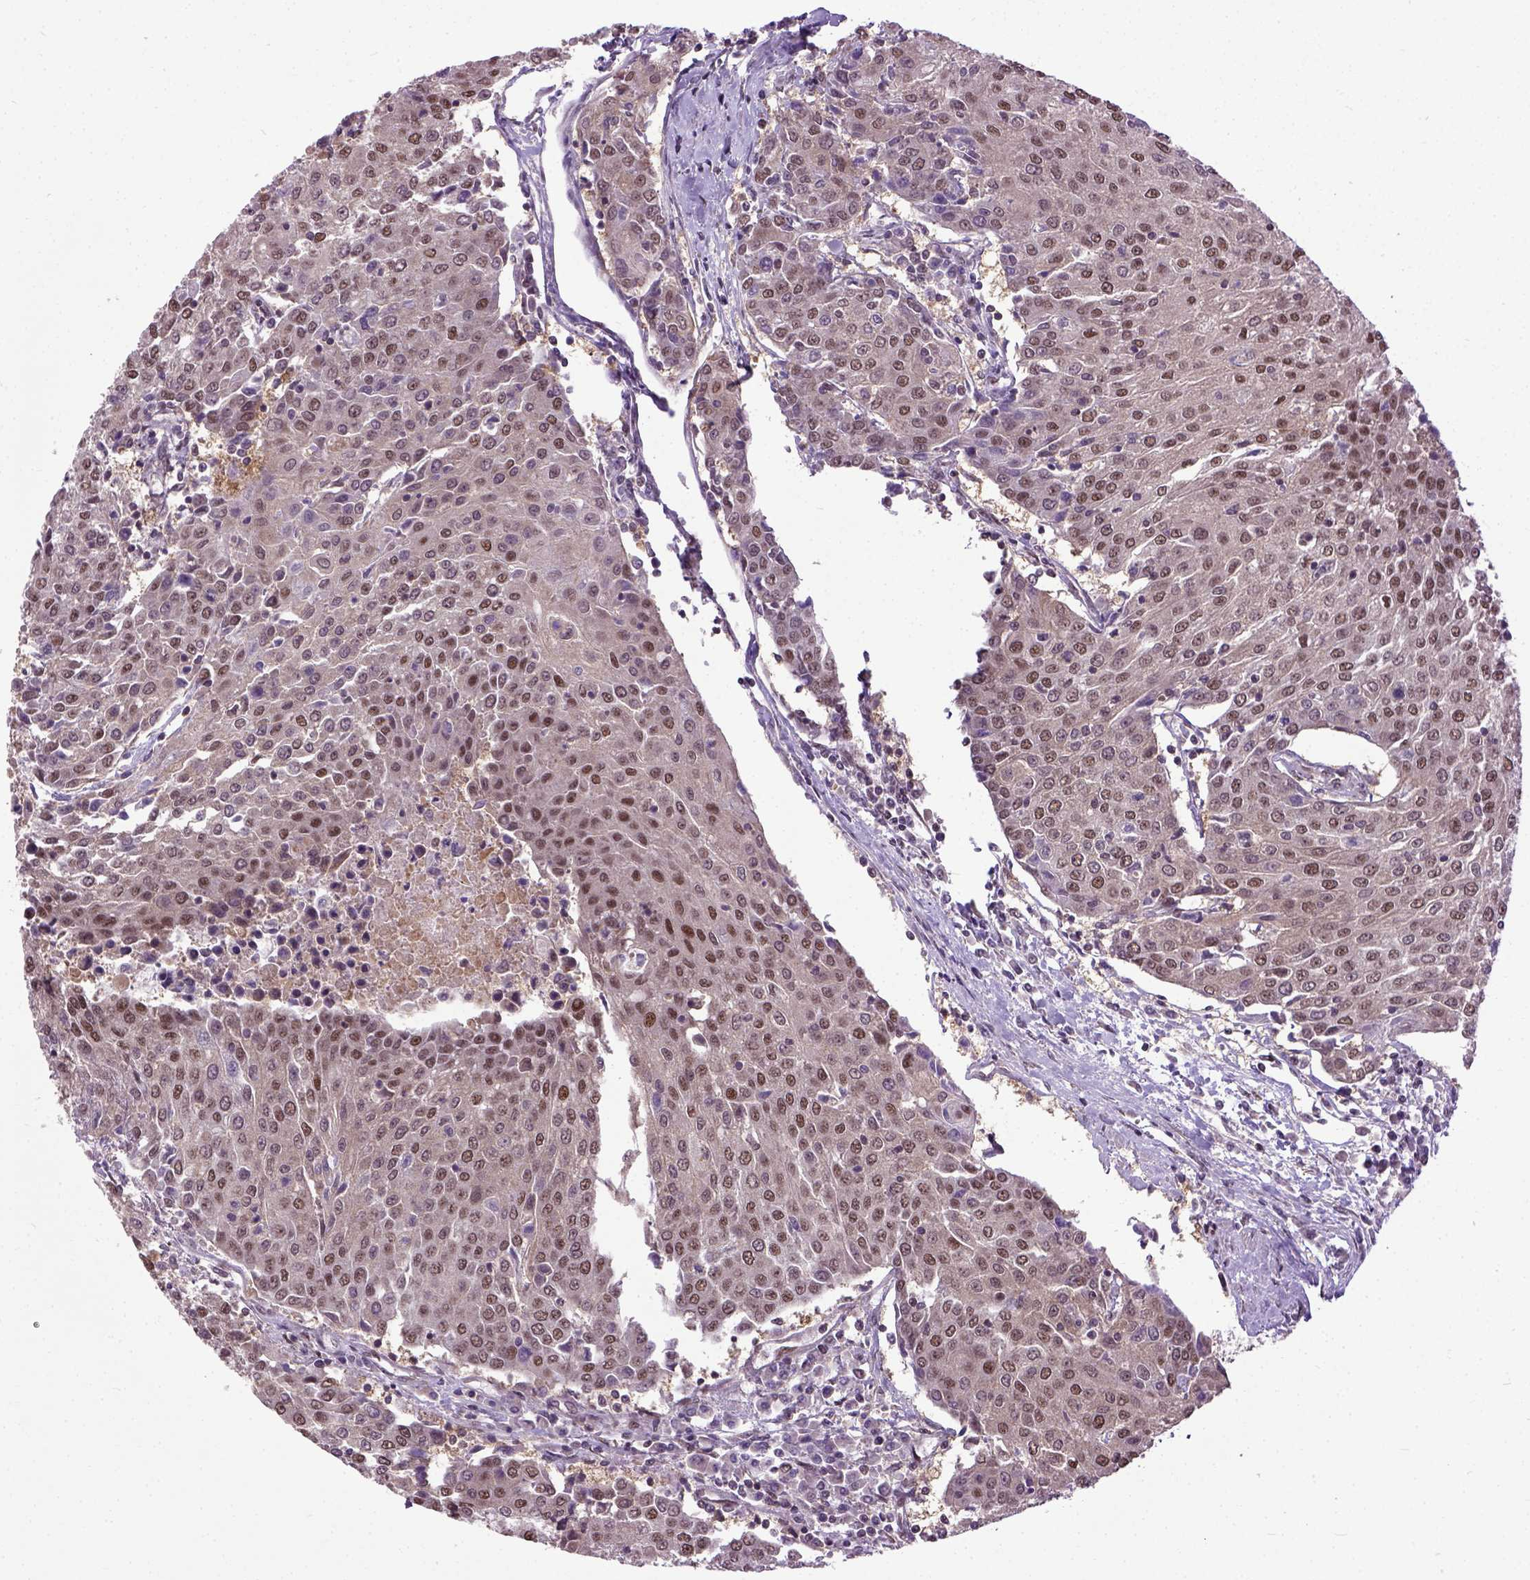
{"staining": {"intensity": "moderate", "quantity": ">75%", "location": "nuclear"}, "tissue": "urothelial cancer", "cell_type": "Tumor cells", "image_type": "cancer", "snomed": [{"axis": "morphology", "description": "Urothelial carcinoma, High grade"}, {"axis": "topography", "description": "Urinary bladder"}], "caption": "High-magnification brightfield microscopy of urothelial carcinoma (high-grade) stained with DAB (brown) and counterstained with hematoxylin (blue). tumor cells exhibit moderate nuclear expression is appreciated in about>75% of cells. Immunohistochemistry (ihc) stains the protein in brown and the nuclei are stained blue.", "gene": "UBA3", "patient": {"sex": "female", "age": 85}}